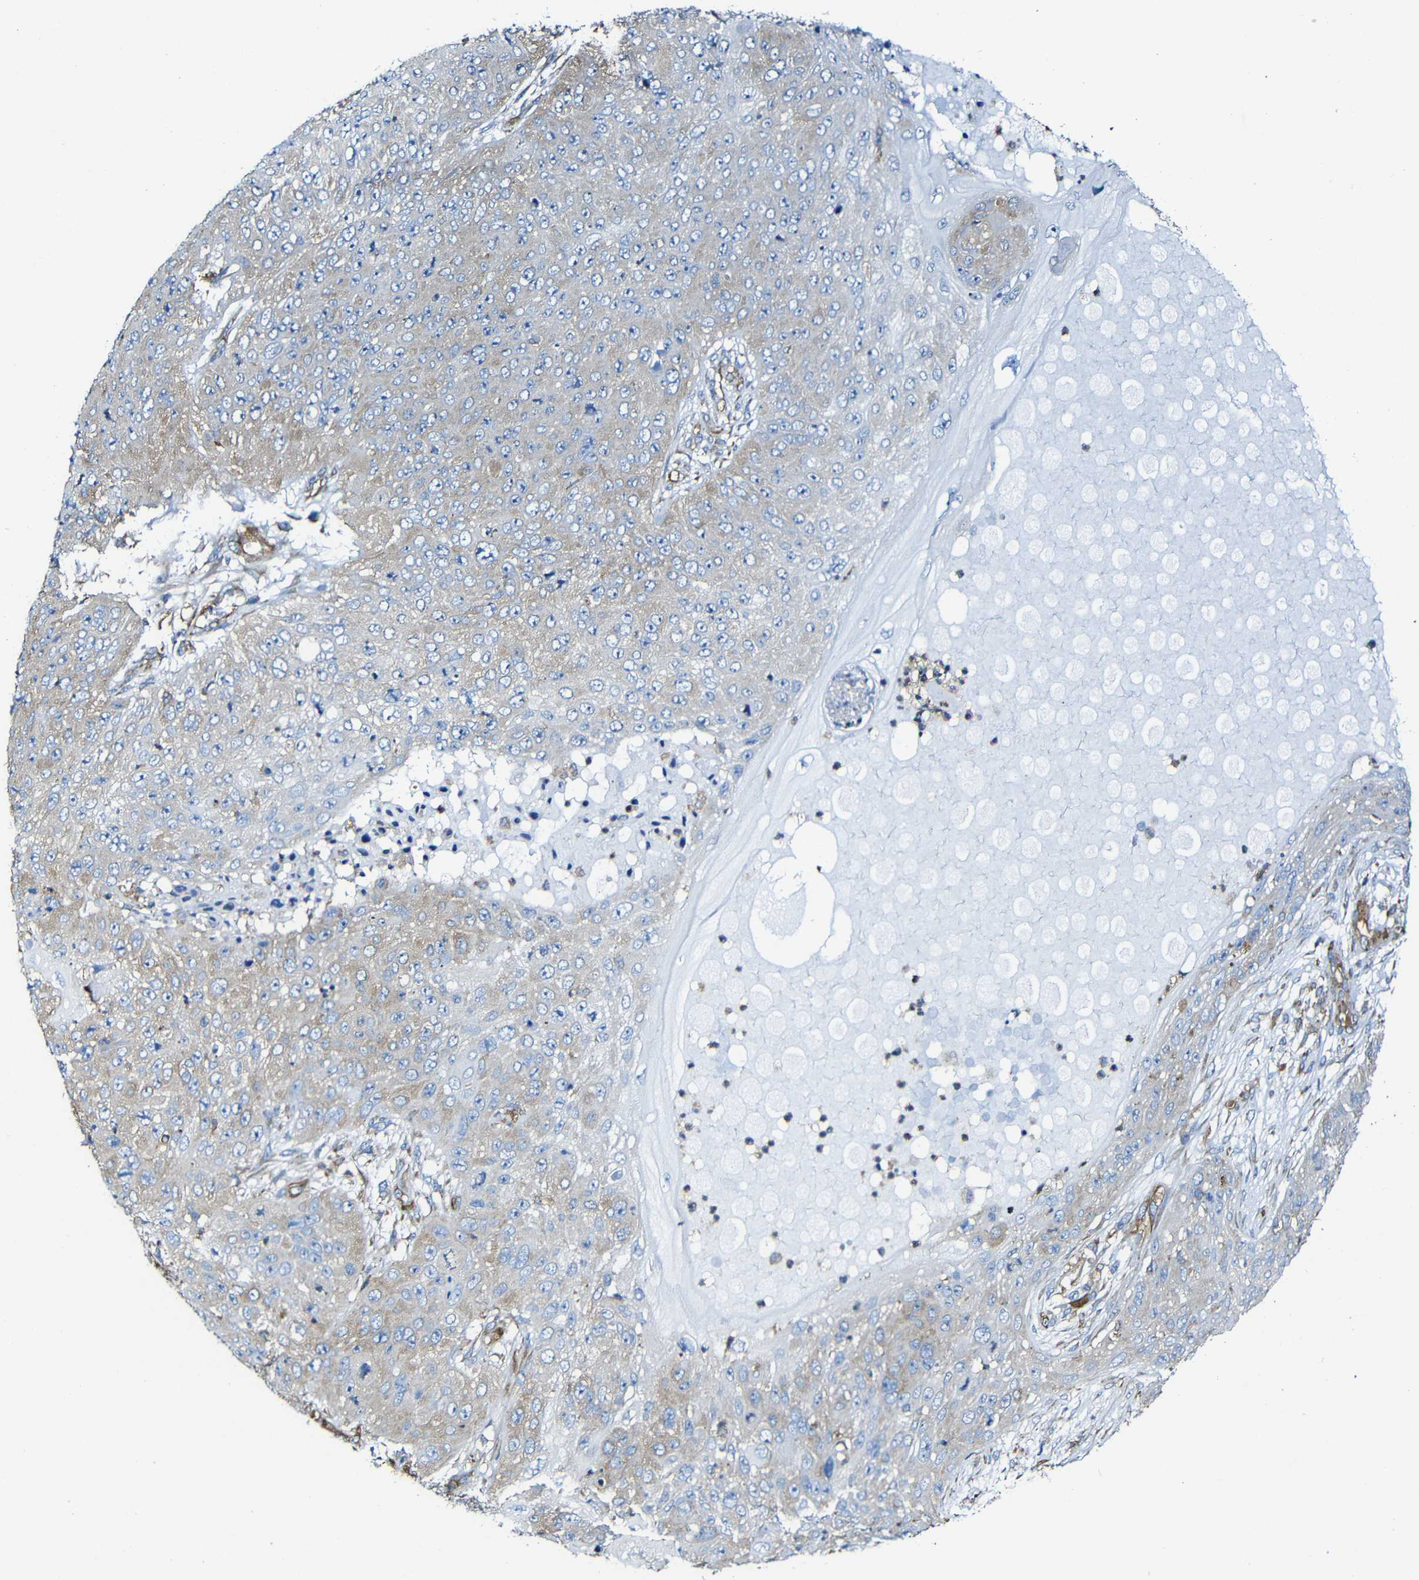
{"staining": {"intensity": "weak", "quantity": "<25%", "location": "cytoplasmic/membranous"}, "tissue": "skin cancer", "cell_type": "Tumor cells", "image_type": "cancer", "snomed": [{"axis": "morphology", "description": "Squamous cell carcinoma, NOS"}, {"axis": "topography", "description": "Skin"}], "caption": "Tumor cells are negative for brown protein staining in skin cancer. (Immunohistochemistry, brightfield microscopy, high magnification).", "gene": "MSN", "patient": {"sex": "female", "age": 80}}